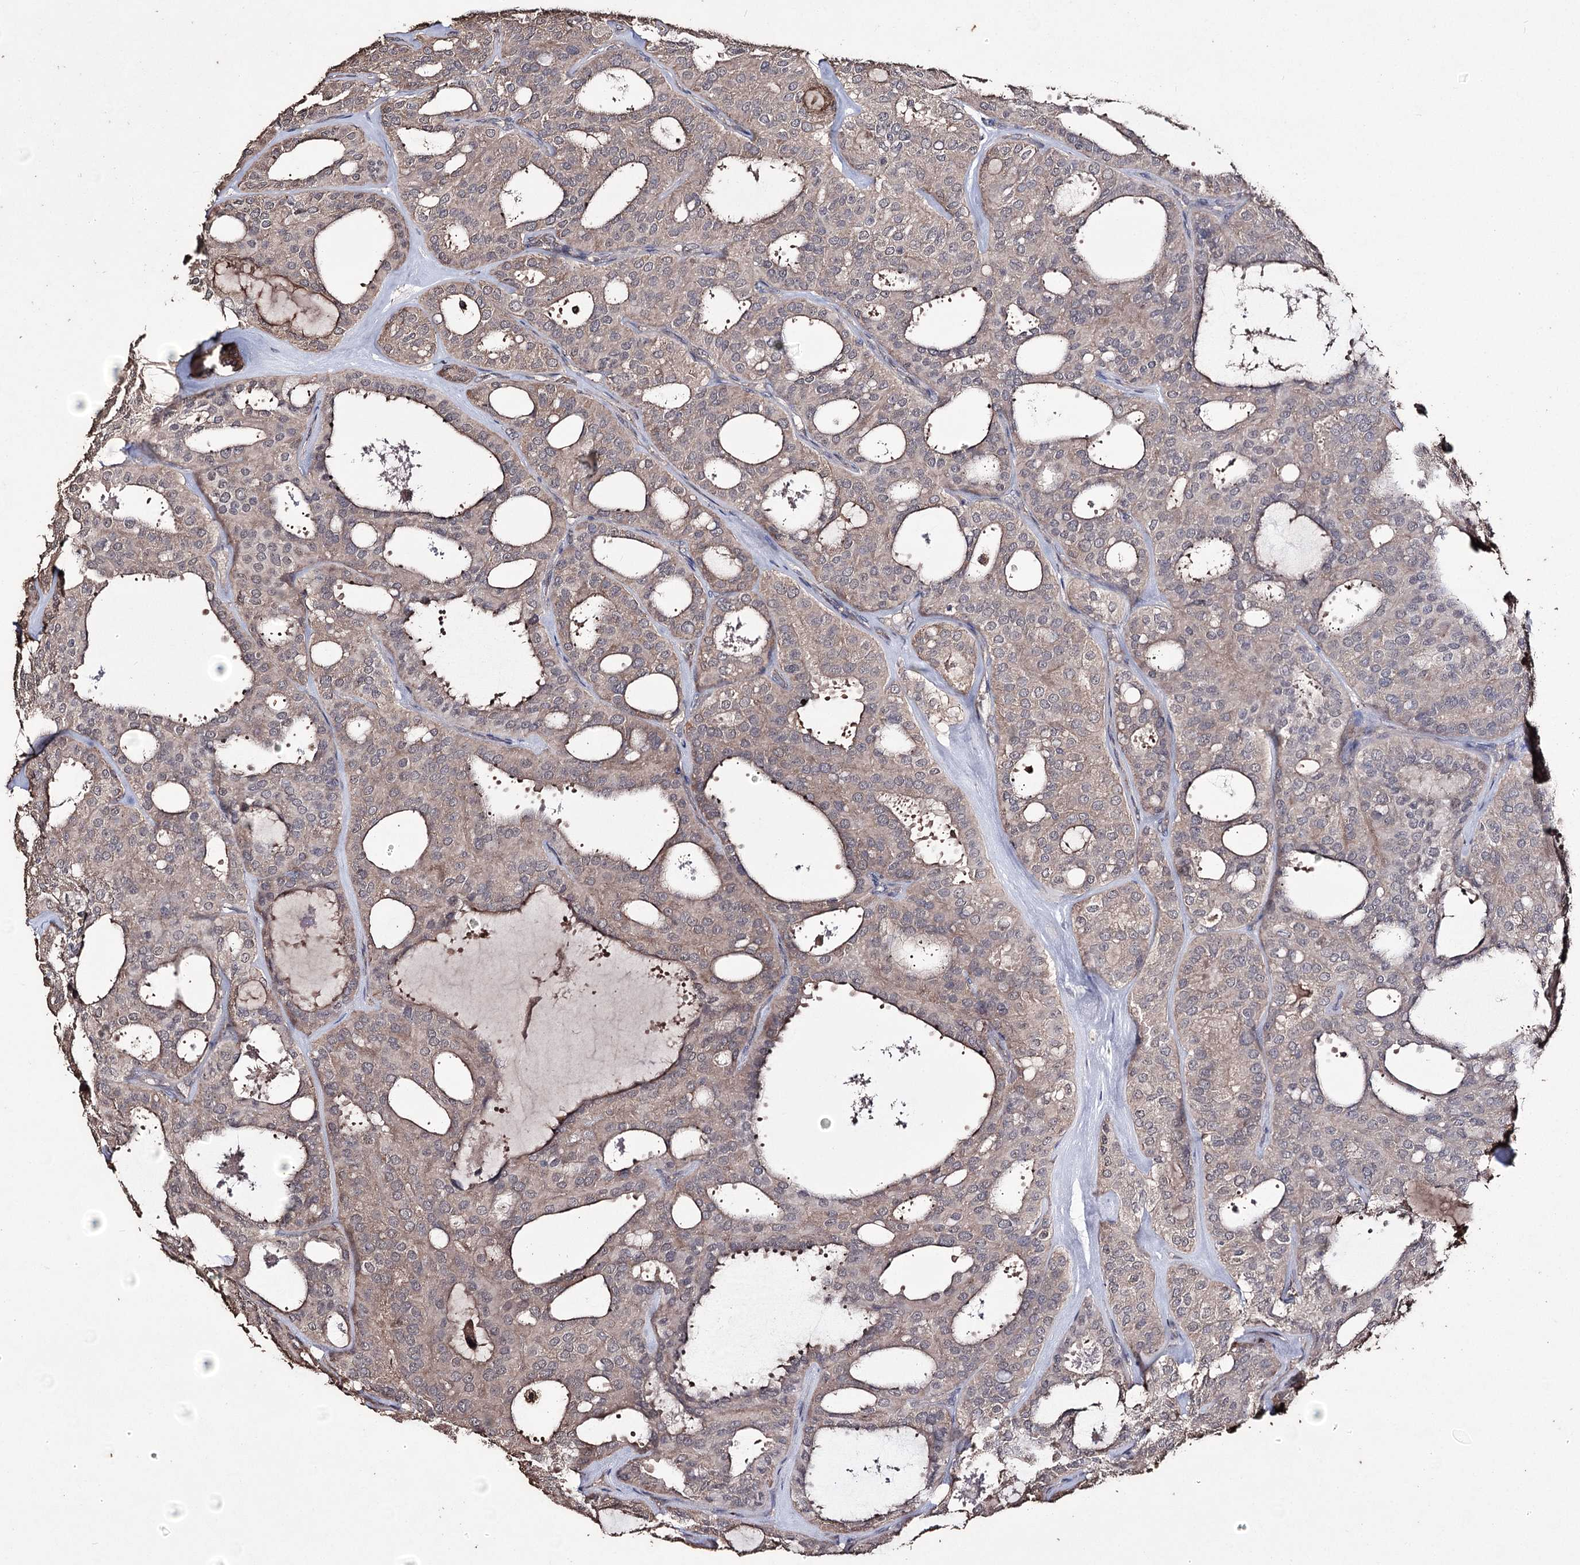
{"staining": {"intensity": "weak", "quantity": "25%-75%", "location": "cytoplasmic/membranous"}, "tissue": "thyroid cancer", "cell_type": "Tumor cells", "image_type": "cancer", "snomed": [{"axis": "morphology", "description": "Follicular adenoma carcinoma, NOS"}, {"axis": "topography", "description": "Thyroid gland"}], "caption": "There is low levels of weak cytoplasmic/membranous positivity in tumor cells of thyroid cancer, as demonstrated by immunohistochemical staining (brown color).", "gene": "ZNF662", "patient": {"sex": "male", "age": 75}}